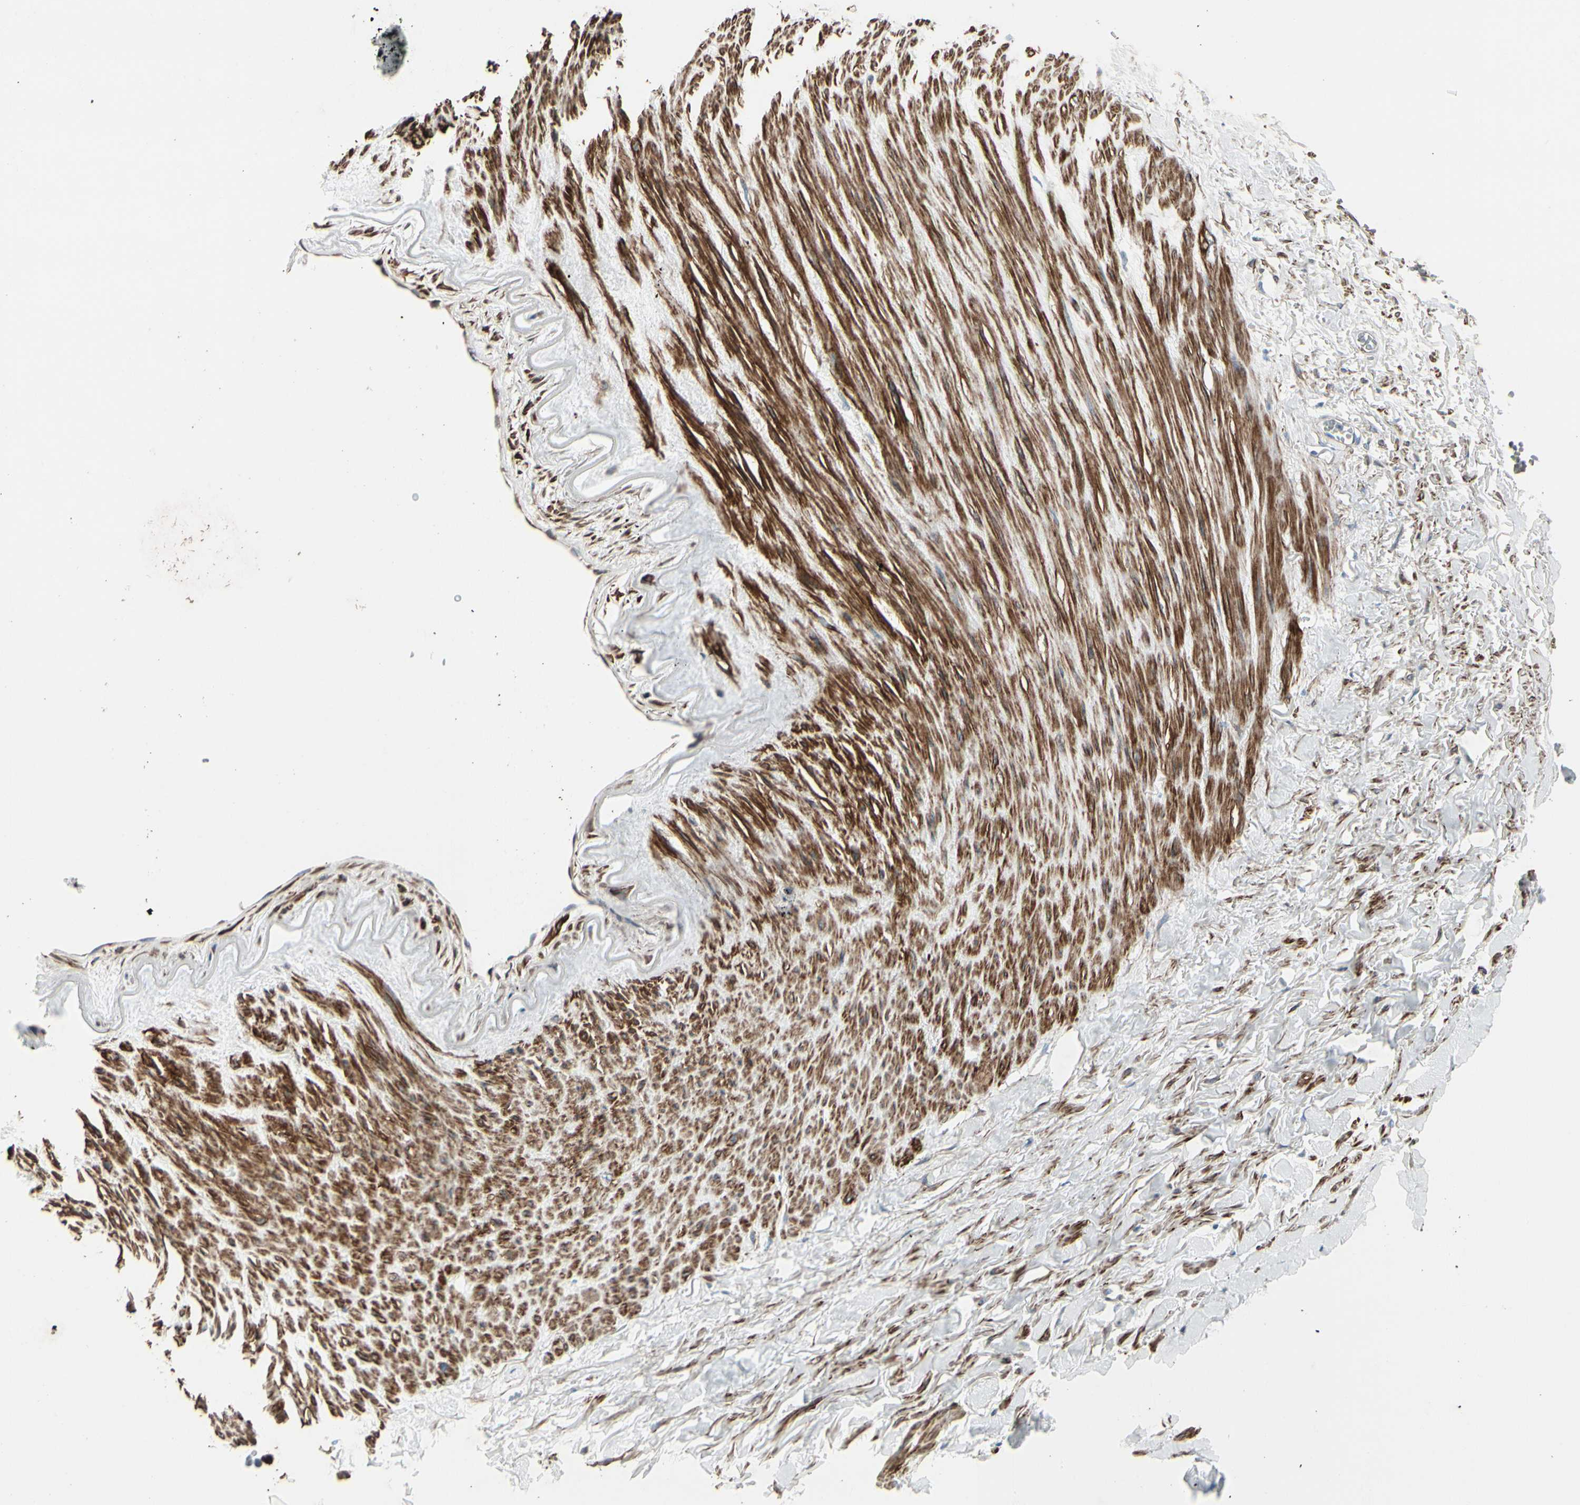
{"staining": {"intensity": "moderate", "quantity": ">75%", "location": "cytoplasmic/membranous"}, "tissue": "adipose tissue", "cell_type": "Adipocytes", "image_type": "normal", "snomed": [{"axis": "morphology", "description": "Normal tissue, NOS"}, {"axis": "topography", "description": "Adipose tissue"}, {"axis": "topography", "description": "Peripheral nerve tissue"}], "caption": "Immunohistochemical staining of normal adipose tissue exhibits >75% levels of moderate cytoplasmic/membranous protein expression in approximately >75% of adipocytes.", "gene": "TPM1", "patient": {"sex": "male", "age": 52}}